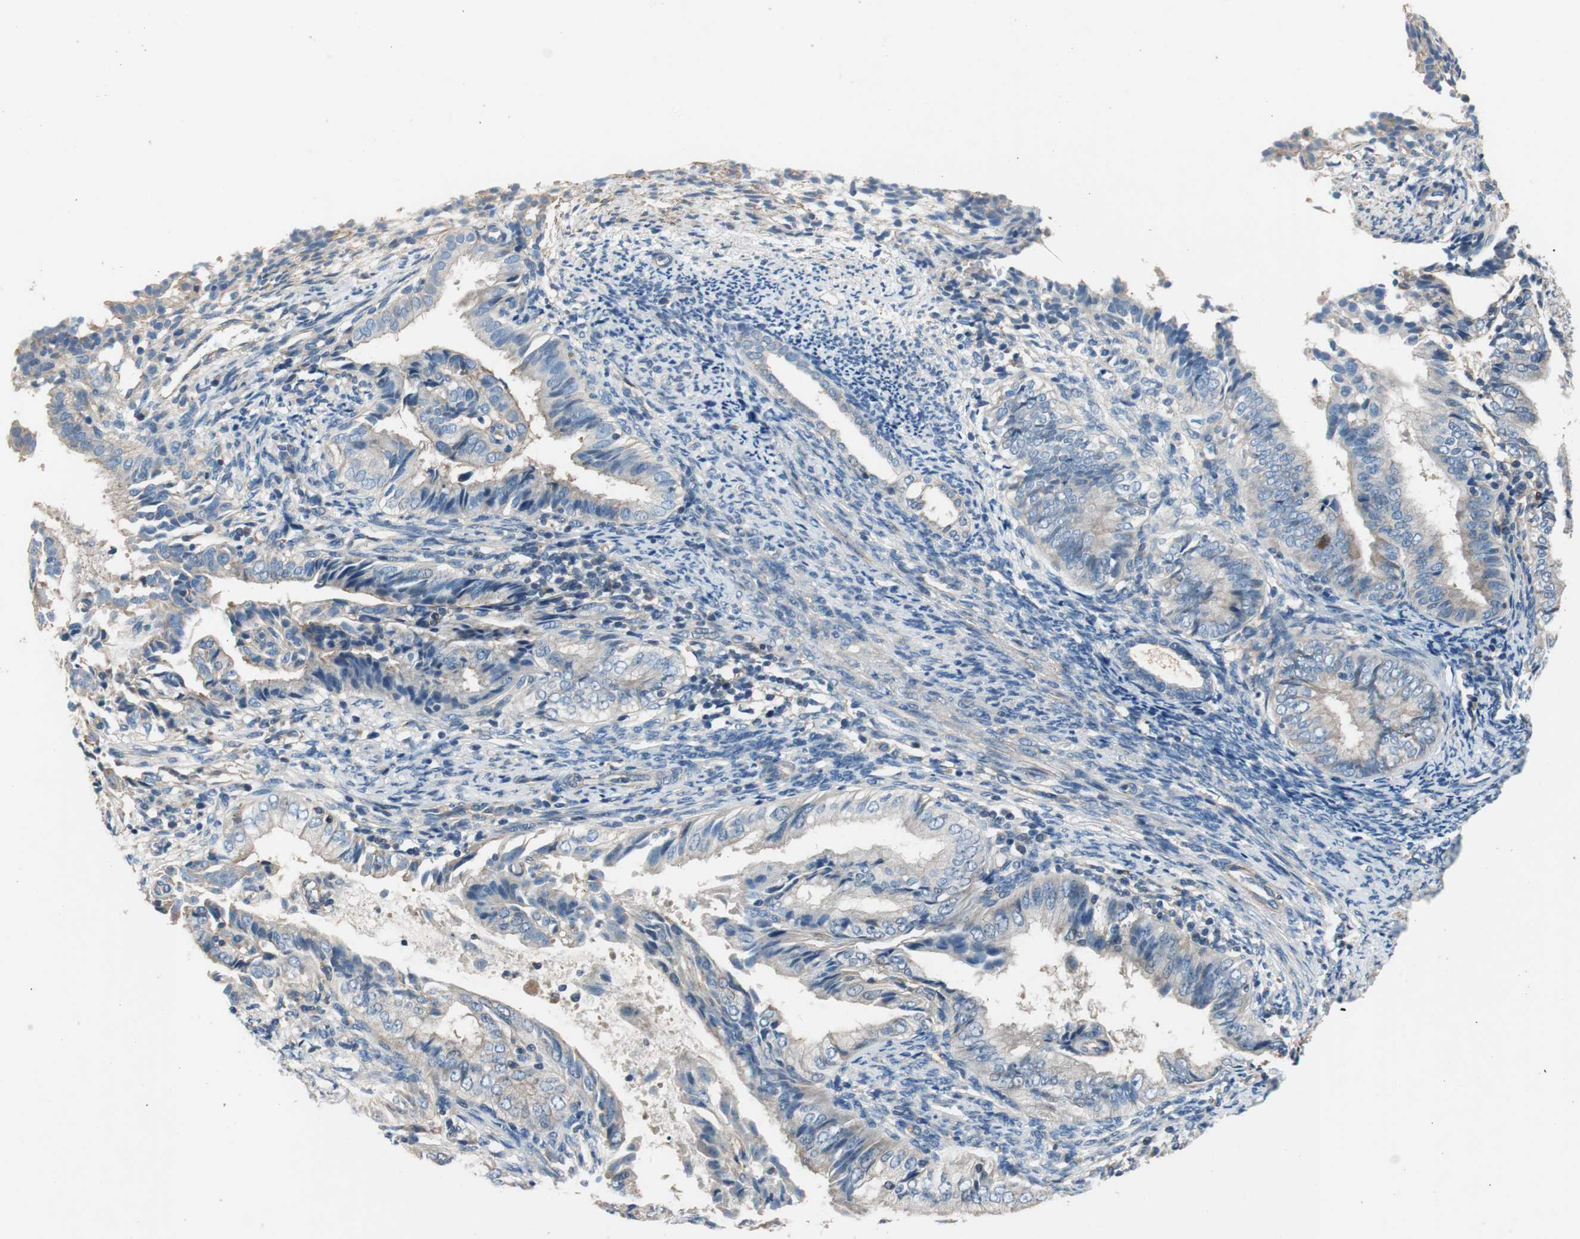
{"staining": {"intensity": "negative", "quantity": "none", "location": "none"}, "tissue": "endometrial cancer", "cell_type": "Tumor cells", "image_type": "cancer", "snomed": [{"axis": "morphology", "description": "Adenocarcinoma, NOS"}, {"axis": "topography", "description": "Endometrium"}], "caption": "Endometrial cancer was stained to show a protein in brown. There is no significant staining in tumor cells.", "gene": "CALML3", "patient": {"sex": "female", "age": 58}}